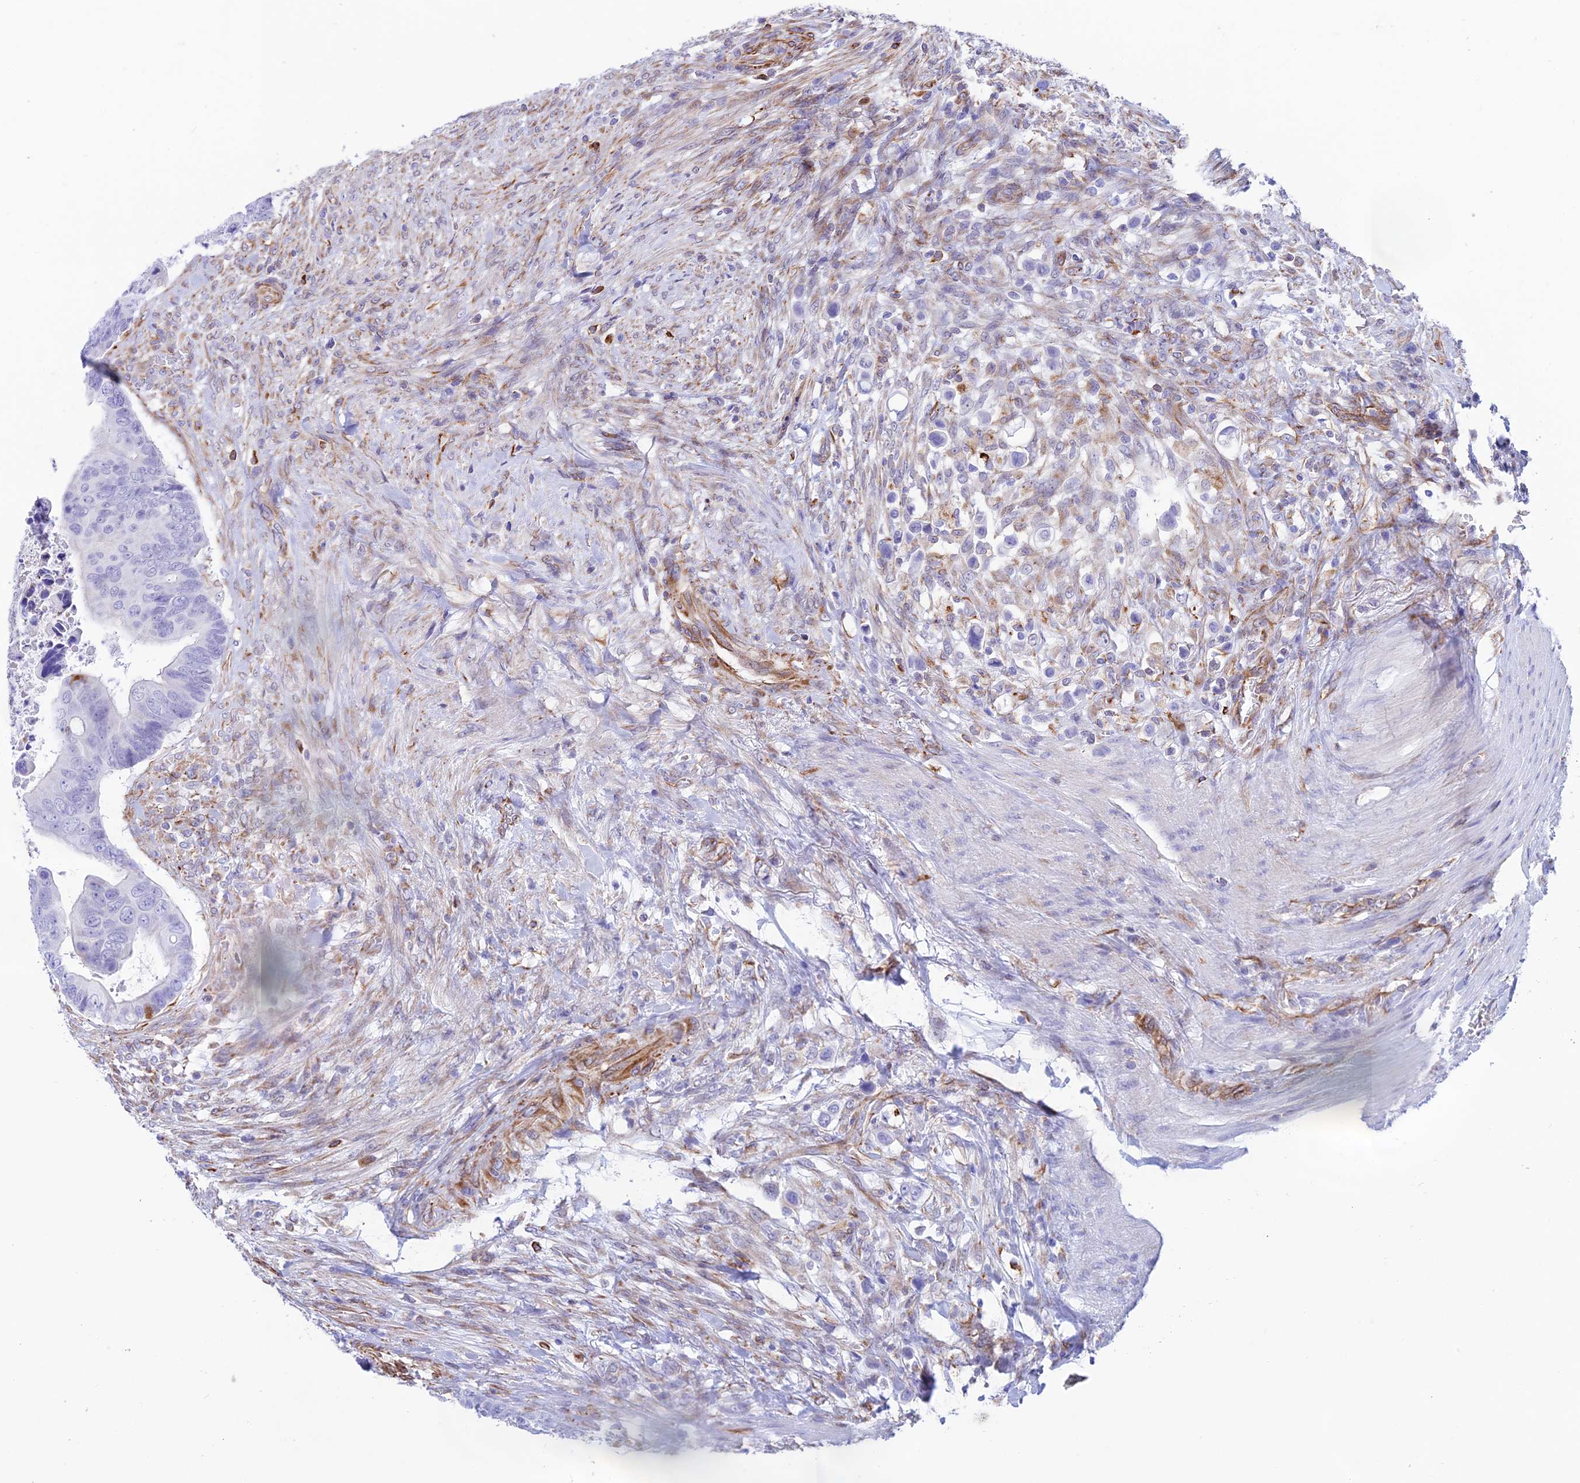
{"staining": {"intensity": "negative", "quantity": "none", "location": "none"}, "tissue": "colorectal cancer", "cell_type": "Tumor cells", "image_type": "cancer", "snomed": [{"axis": "morphology", "description": "Adenocarcinoma, NOS"}, {"axis": "topography", "description": "Rectum"}], "caption": "Tumor cells show no significant protein staining in colorectal cancer.", "gene": "ZNF652", "patient": {"sex": "female", "age": 78}}